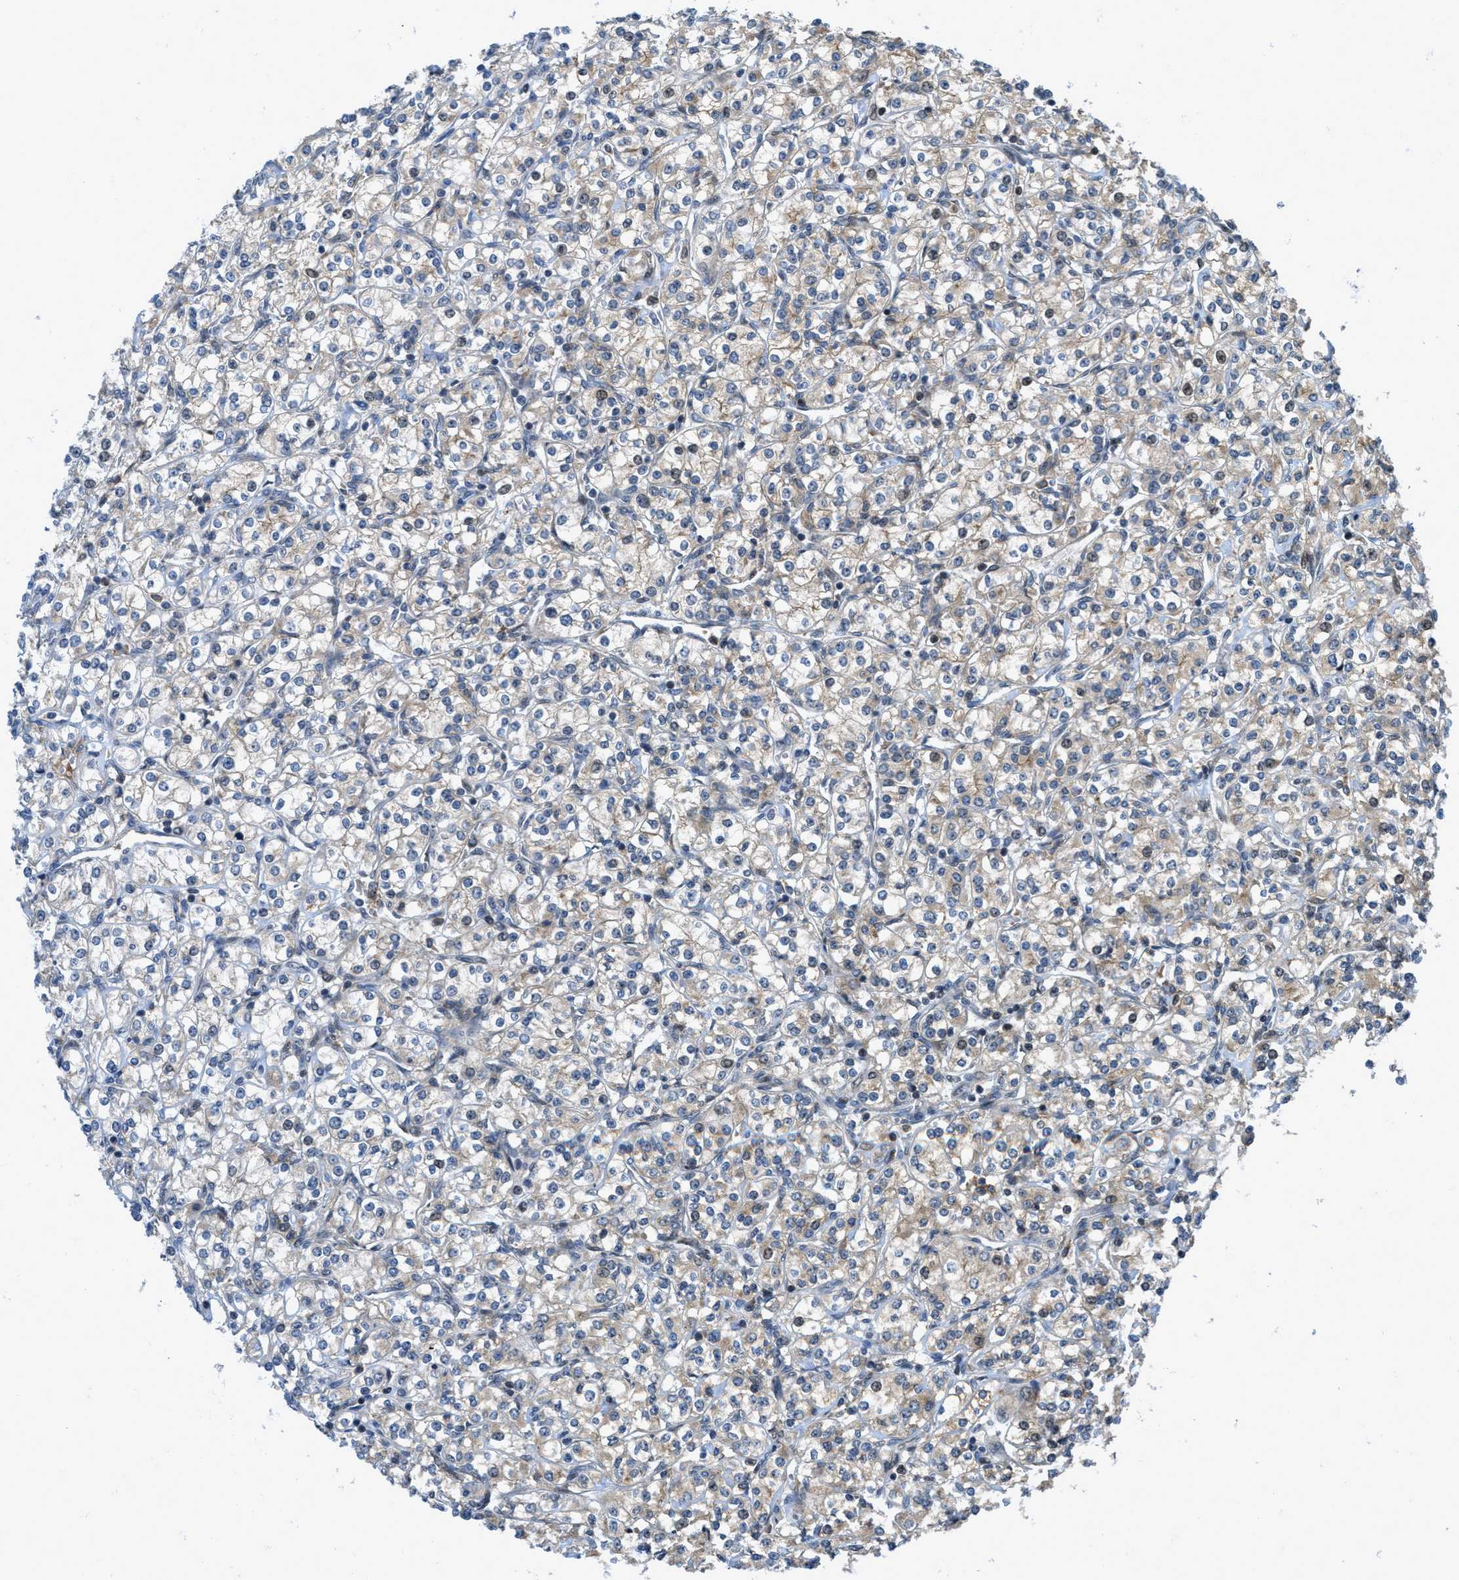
{"staining": {"intensity": "weak", "quantity": "25%-75%", "location": "cytoplasmic/membranous"}, "tissue": "renal cancer", "cell_type": "Tumor cells", "image_type": "cancer", "snomed": [{"axis": "morphology", "description": "Adenocarcinoma, NOS"}, {"axis": "topography", "description": "Kidney"}], "caption": "A brown stain labels weak cytoplasmic/membranous staining of a protein in human adenocarcinoma (renal) tumor cells. (DAB (3,3'-diaminobenzidine) IHC, brown staining for protein, blue staining for nuclei).", "gene": "DNAJC28", "patient": {"sex": "male", "age": 77}}